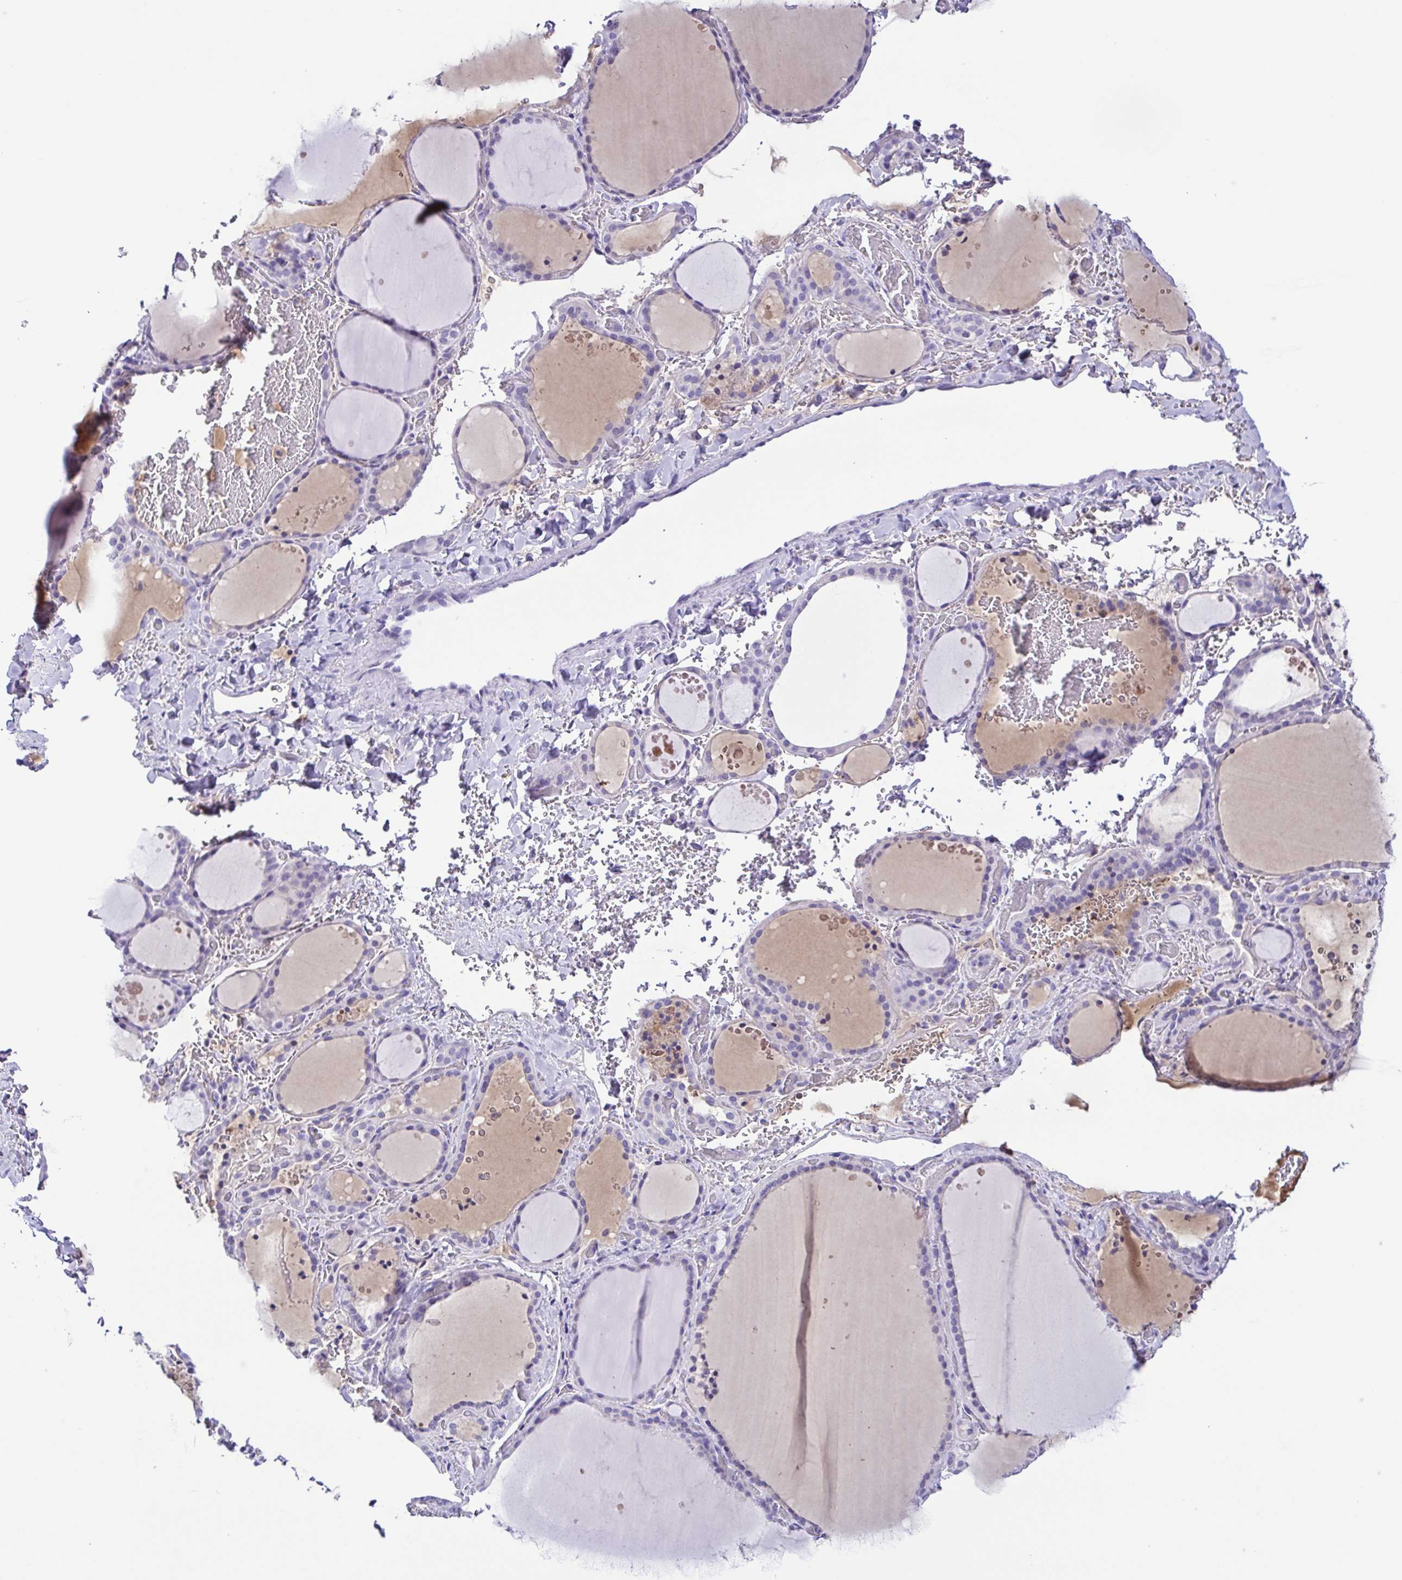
{"staining": {"intensity": "negative", "quantity": "none", "location": "none"}, "tissue": "thyroid gland", "cell_type": "Glandular cells", "image_type": "normal", "snomed": [{"axis": "morphology", "description": "Normal tissue, NOS"}, {"axis": "topography", "description": "Thyroid gland"}], "caption": "IHC image of benign thyroid gland: thyroid gland stained with DAB (3,3'-diaminobenzidine) exhibits no significant protein expression in glandular cells.", "gene": "IGFL1", "patient": {"sex": "female", "age": 36}}